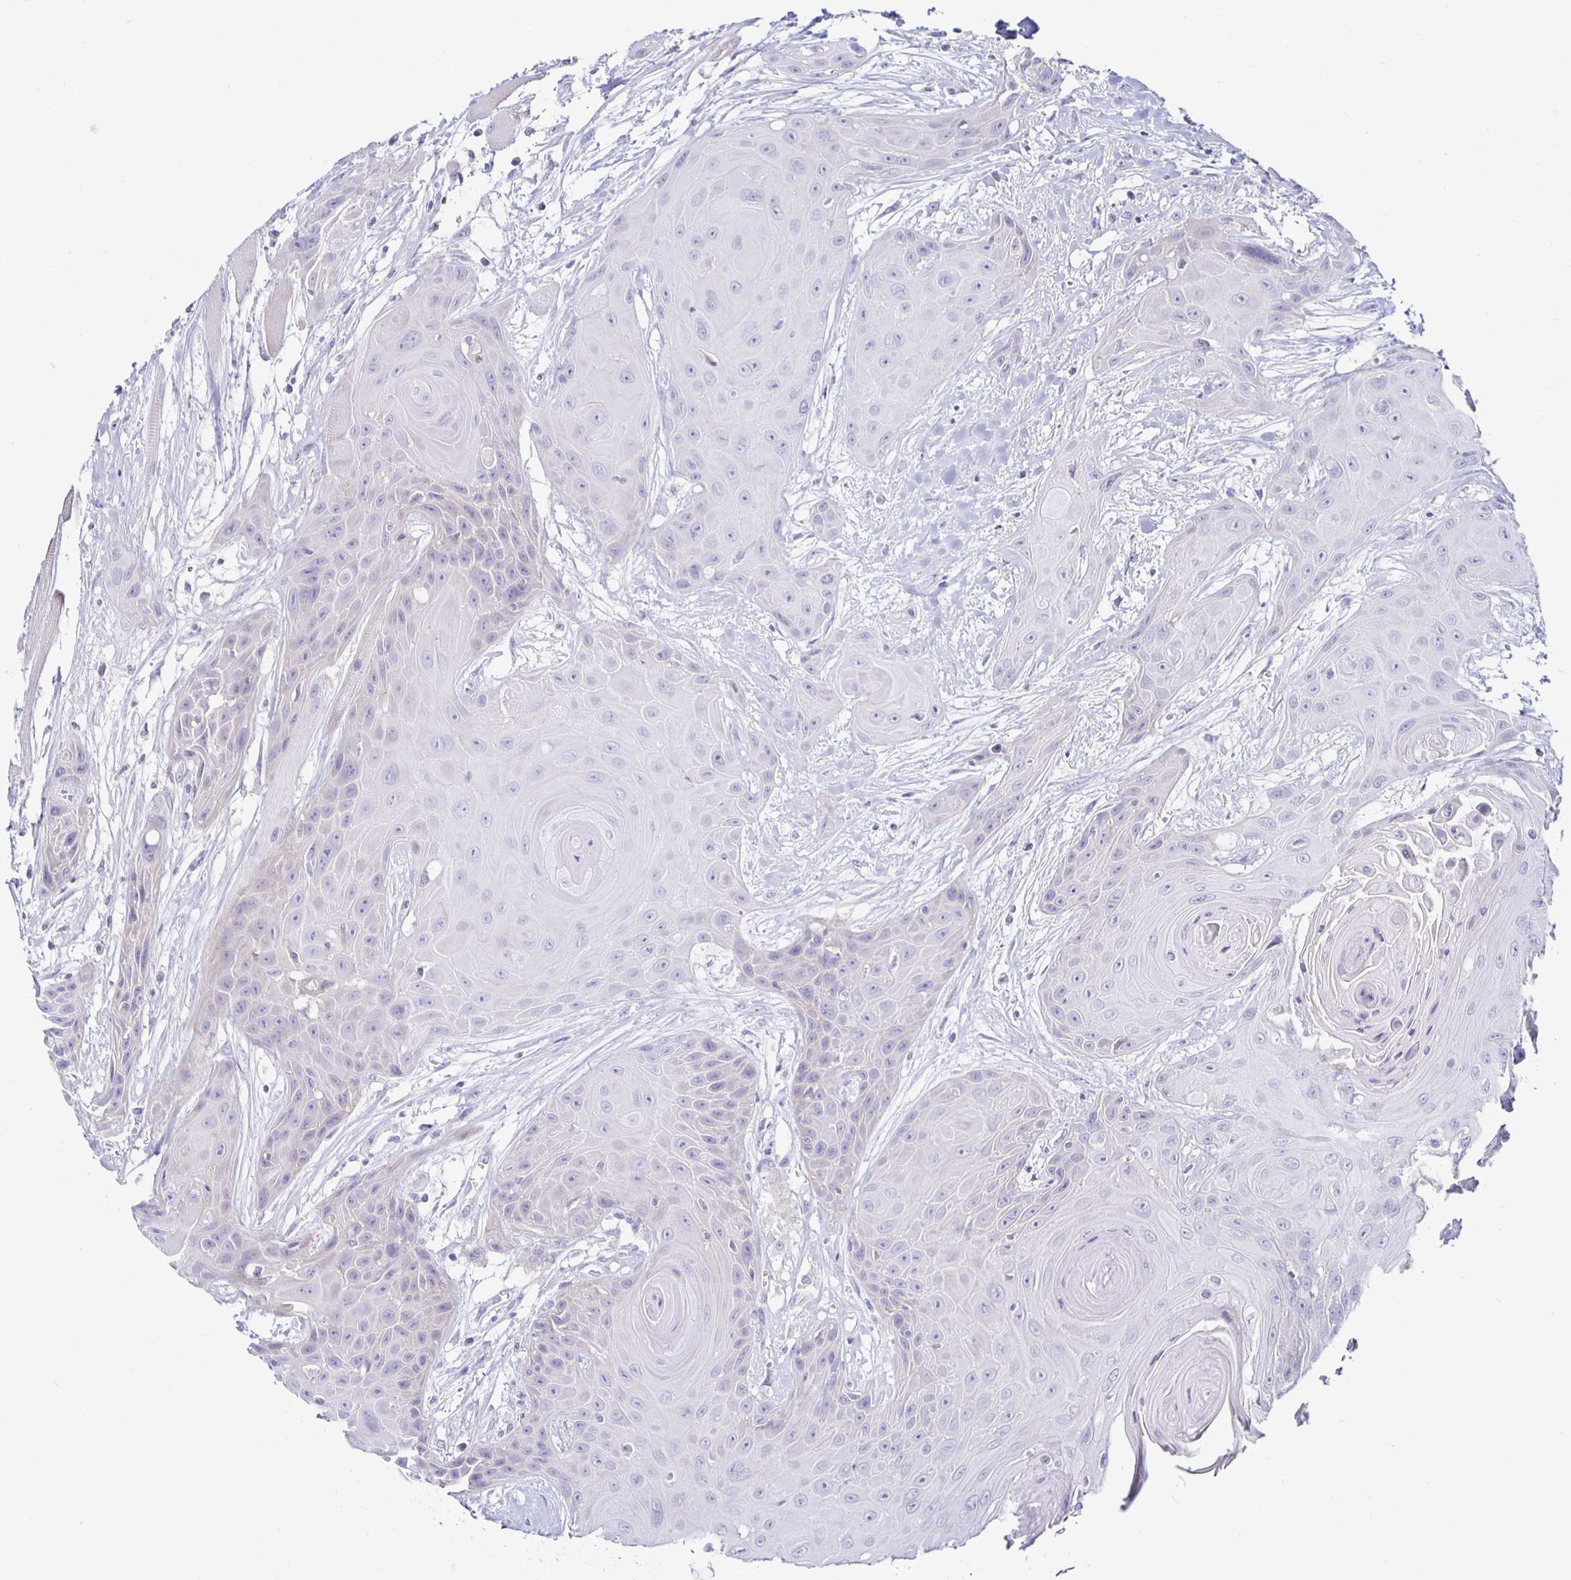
{"staining": {"intensity": "negative", "quantity": "none", "location": "none"}, "tissue": "head and neck cancer", "cell_type": "Tumor cells", "image_type": "cancer", "snomed": [{"axis": "morphology", "description": "Squamous cell carcinoma, NOS"}, {"axis": "topography", "description": "Head-Neck"}], "caption": "Head and neck cancer was stained to show a protein in brown. There is no significant staining in tumor cells.", "gene": "SIRPA", "patient": {"sex": "female", "age": 73}}